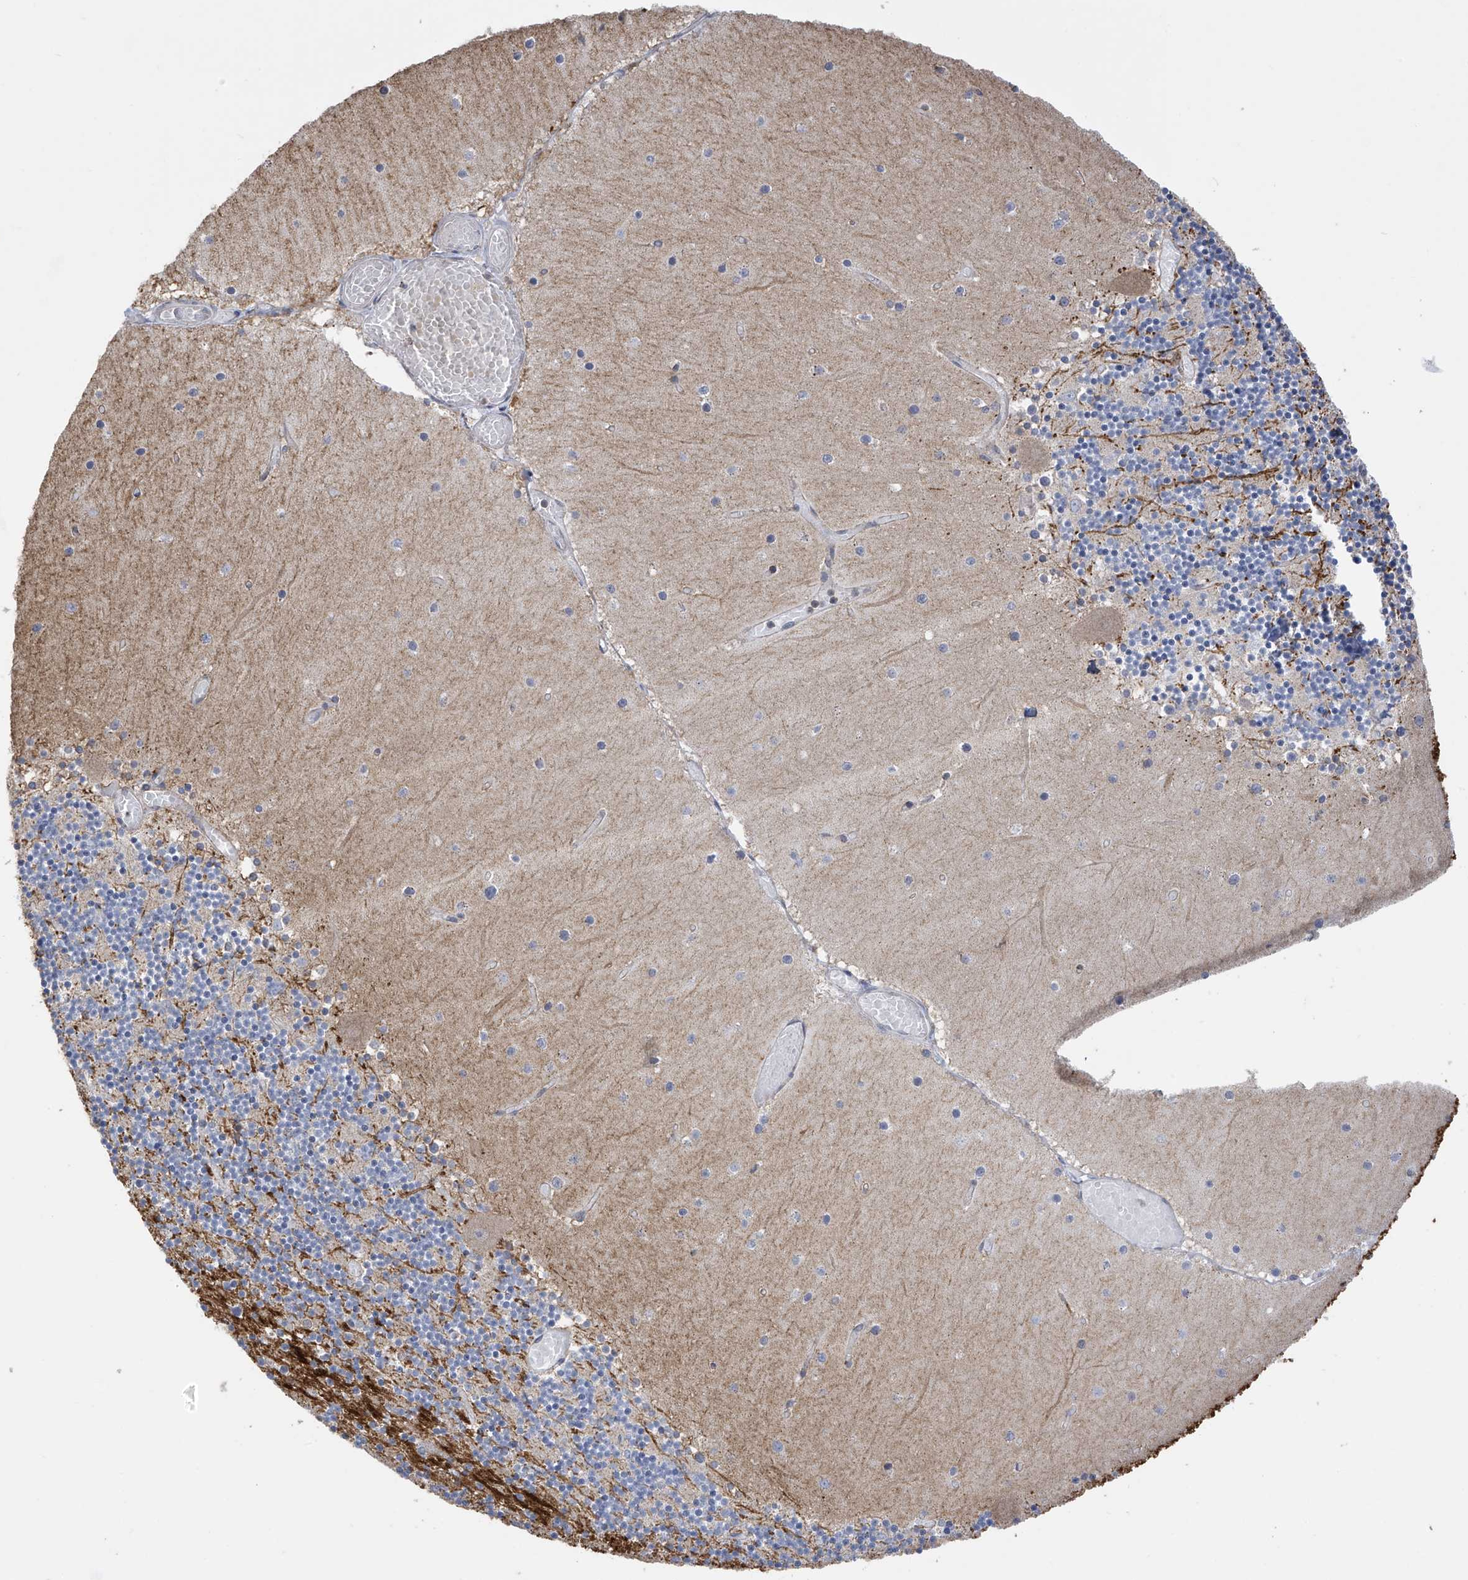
{"staining": {"intensity": "negative", "quantity": "none", "location": "none"}, "tissue": "cerebellum", "cell_type": "Cells in granular layer", "image_type": "normal", "snomed": [{"axis": "morphology", "description": "Normal tissue, NOS"}, {"axis": "topography", "description": "Cerebellum"}], "caption": "IHC micrograph of benign cerebellum: cerebellum stained with DAB (3,3'-diaminobenzidine) demonstrates no significant protein positivity in cells in granular layer.", "gene": "SLCO4A1", "patient": {"sex": "female", "age": 28}}